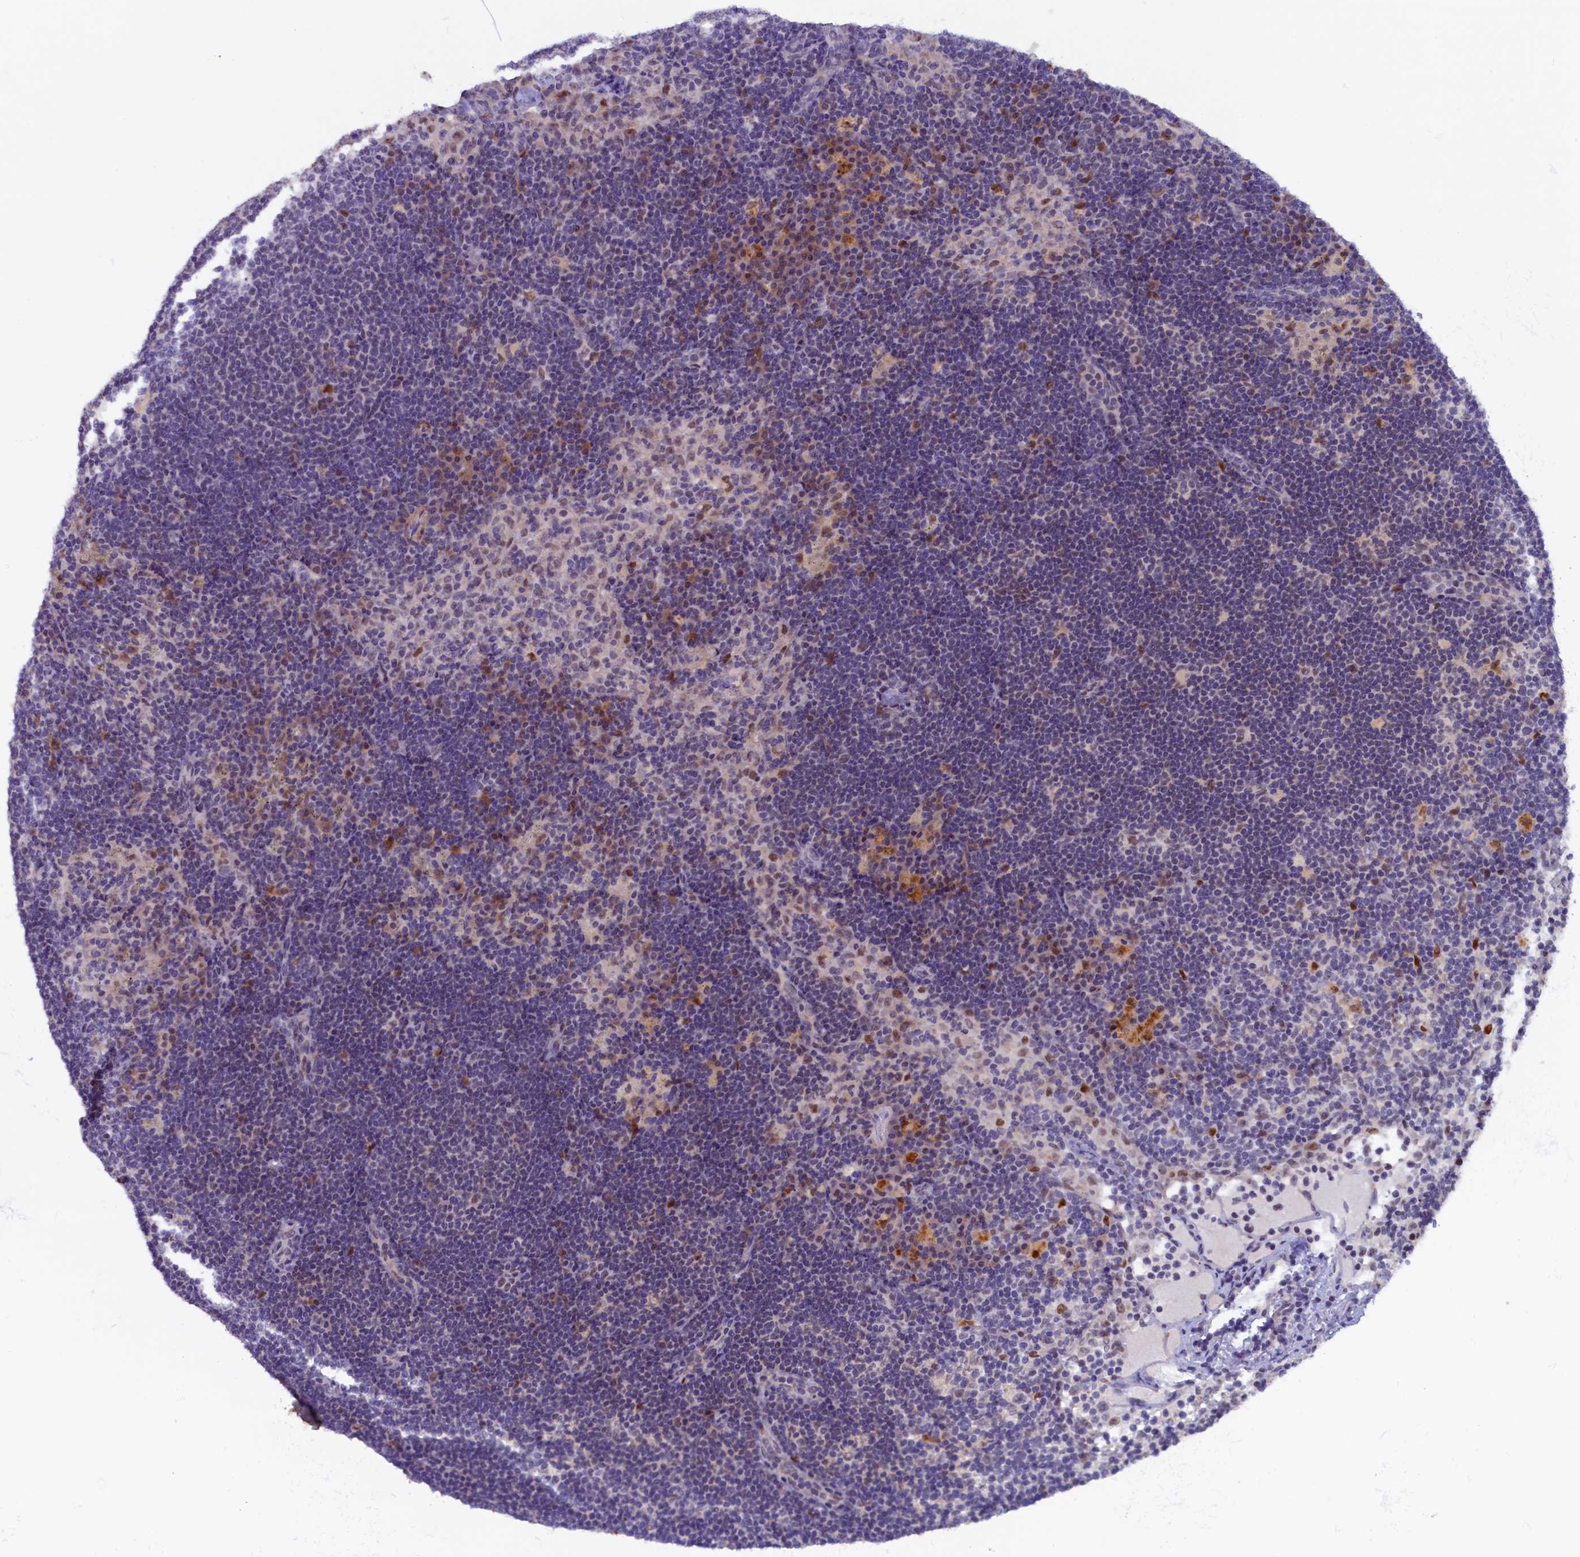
{"staining": {"intensity": "negative", "quantity": "none", "location": "none"}, "tissue": "lymph node", "cell_type": "Germinal center cells", "image_type": "normal", "snomed": [{"axis": "morphology", "description": "Normal tissue, NOS"}, {"axis": "topography", "description": "Lymph node"}], "caption": "Immunohistochemistry (IHC) image of benign lymph node: human lymph node stained with DAB exhibits no significant protein positivity in germinal center cells.", "gene": "PACSIN3", "patient": {"sex": "female", "age": 70}}